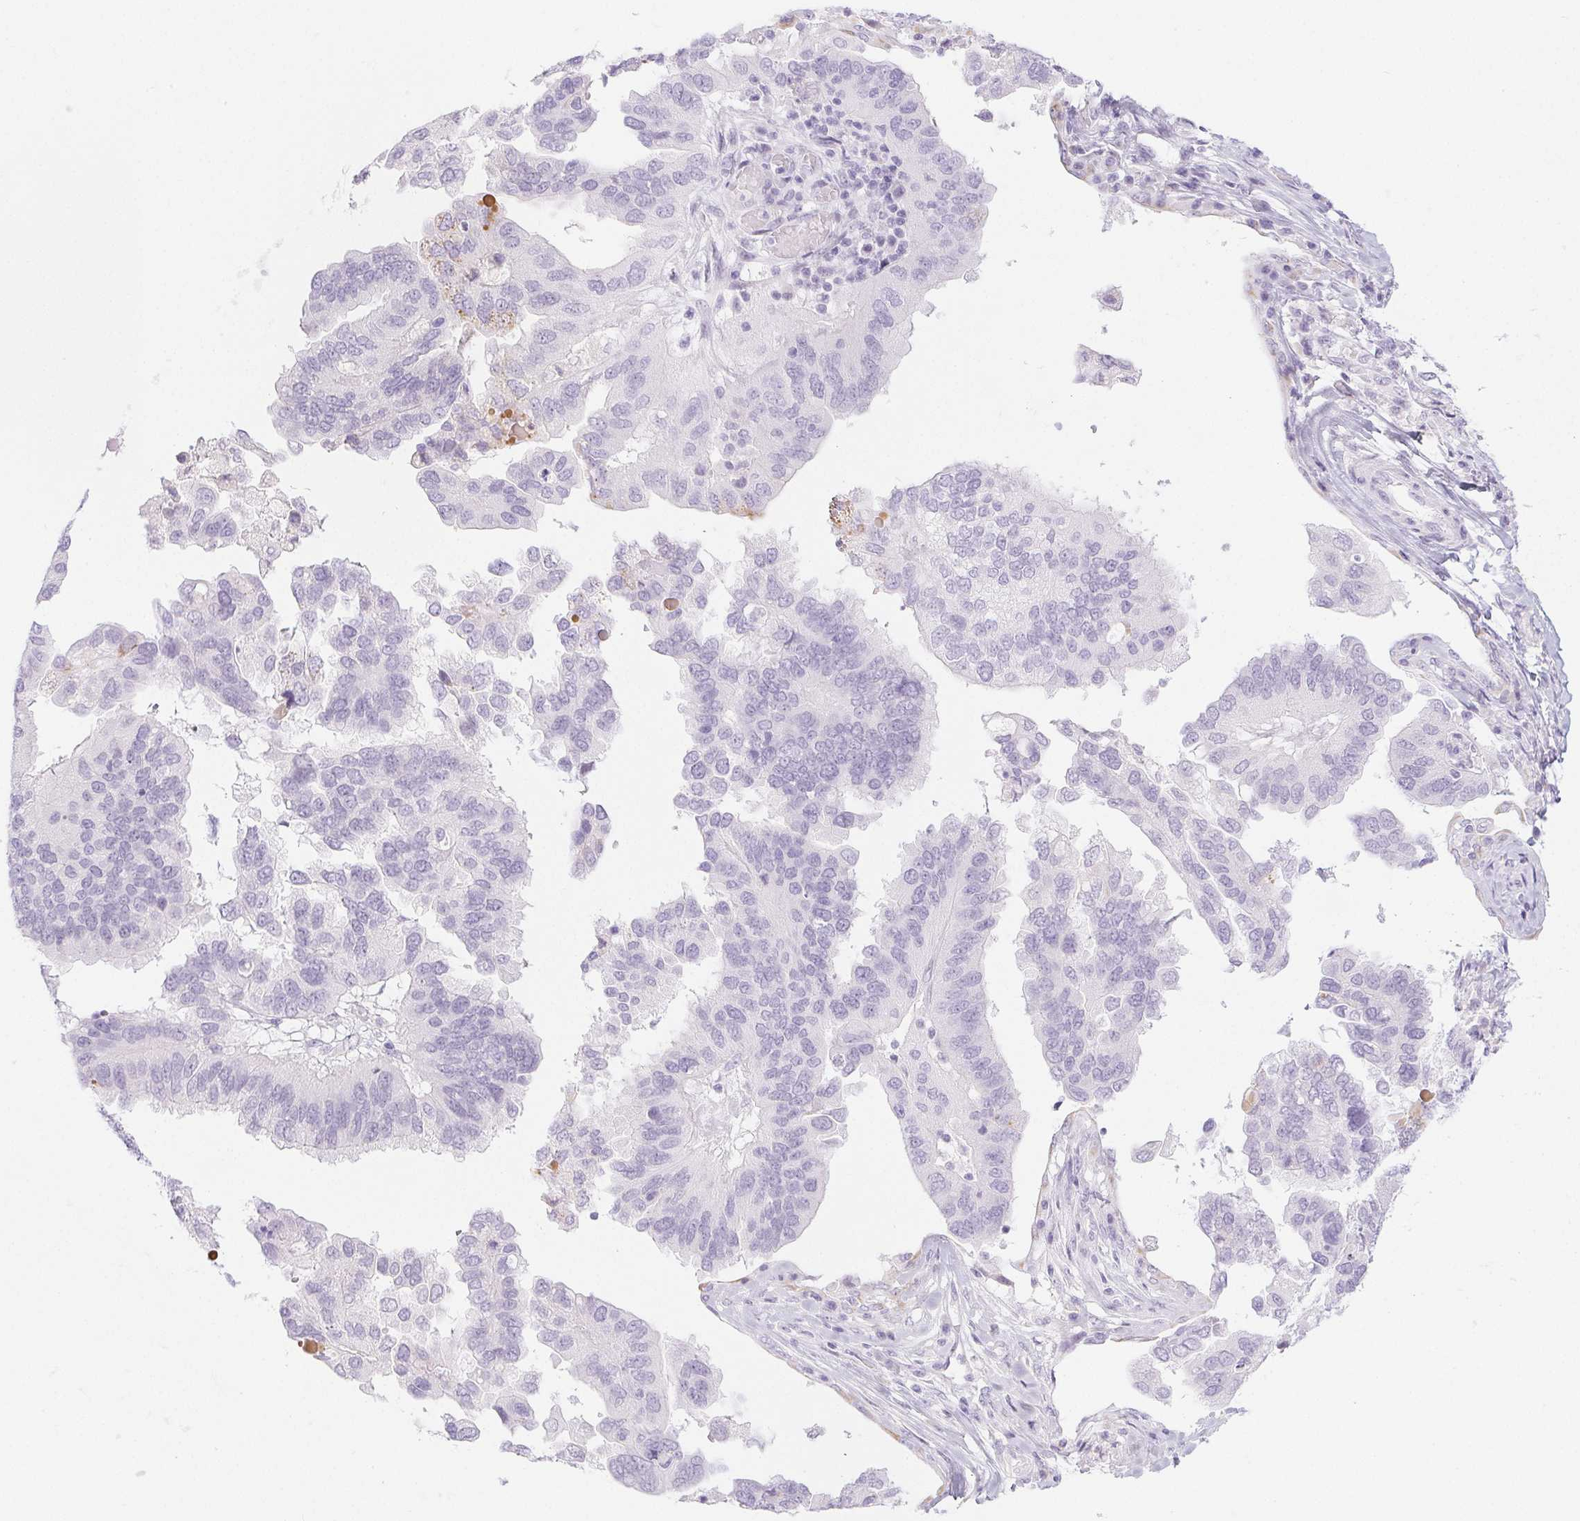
{"staining": {"intensity": "negative", "quantity": "none", "location": "none"}, "tissue": "ovarian cancer", "cell_type": "Tumor cells", "image_type": "cancer", "snomed": [{"axis": "morphology", "description": "Cystadenocarcinoma, serous, NOS"}, {"axis": "topography", "description": "Ovary"}], "caption": "Image shows no protein expression in tumor cells of ovarian cancer (serous cystadenocarcinoma) tissue. Nuclei are stained in blue.", "gene": "PI3", "patient": {"sex": "female", "age": 79}}